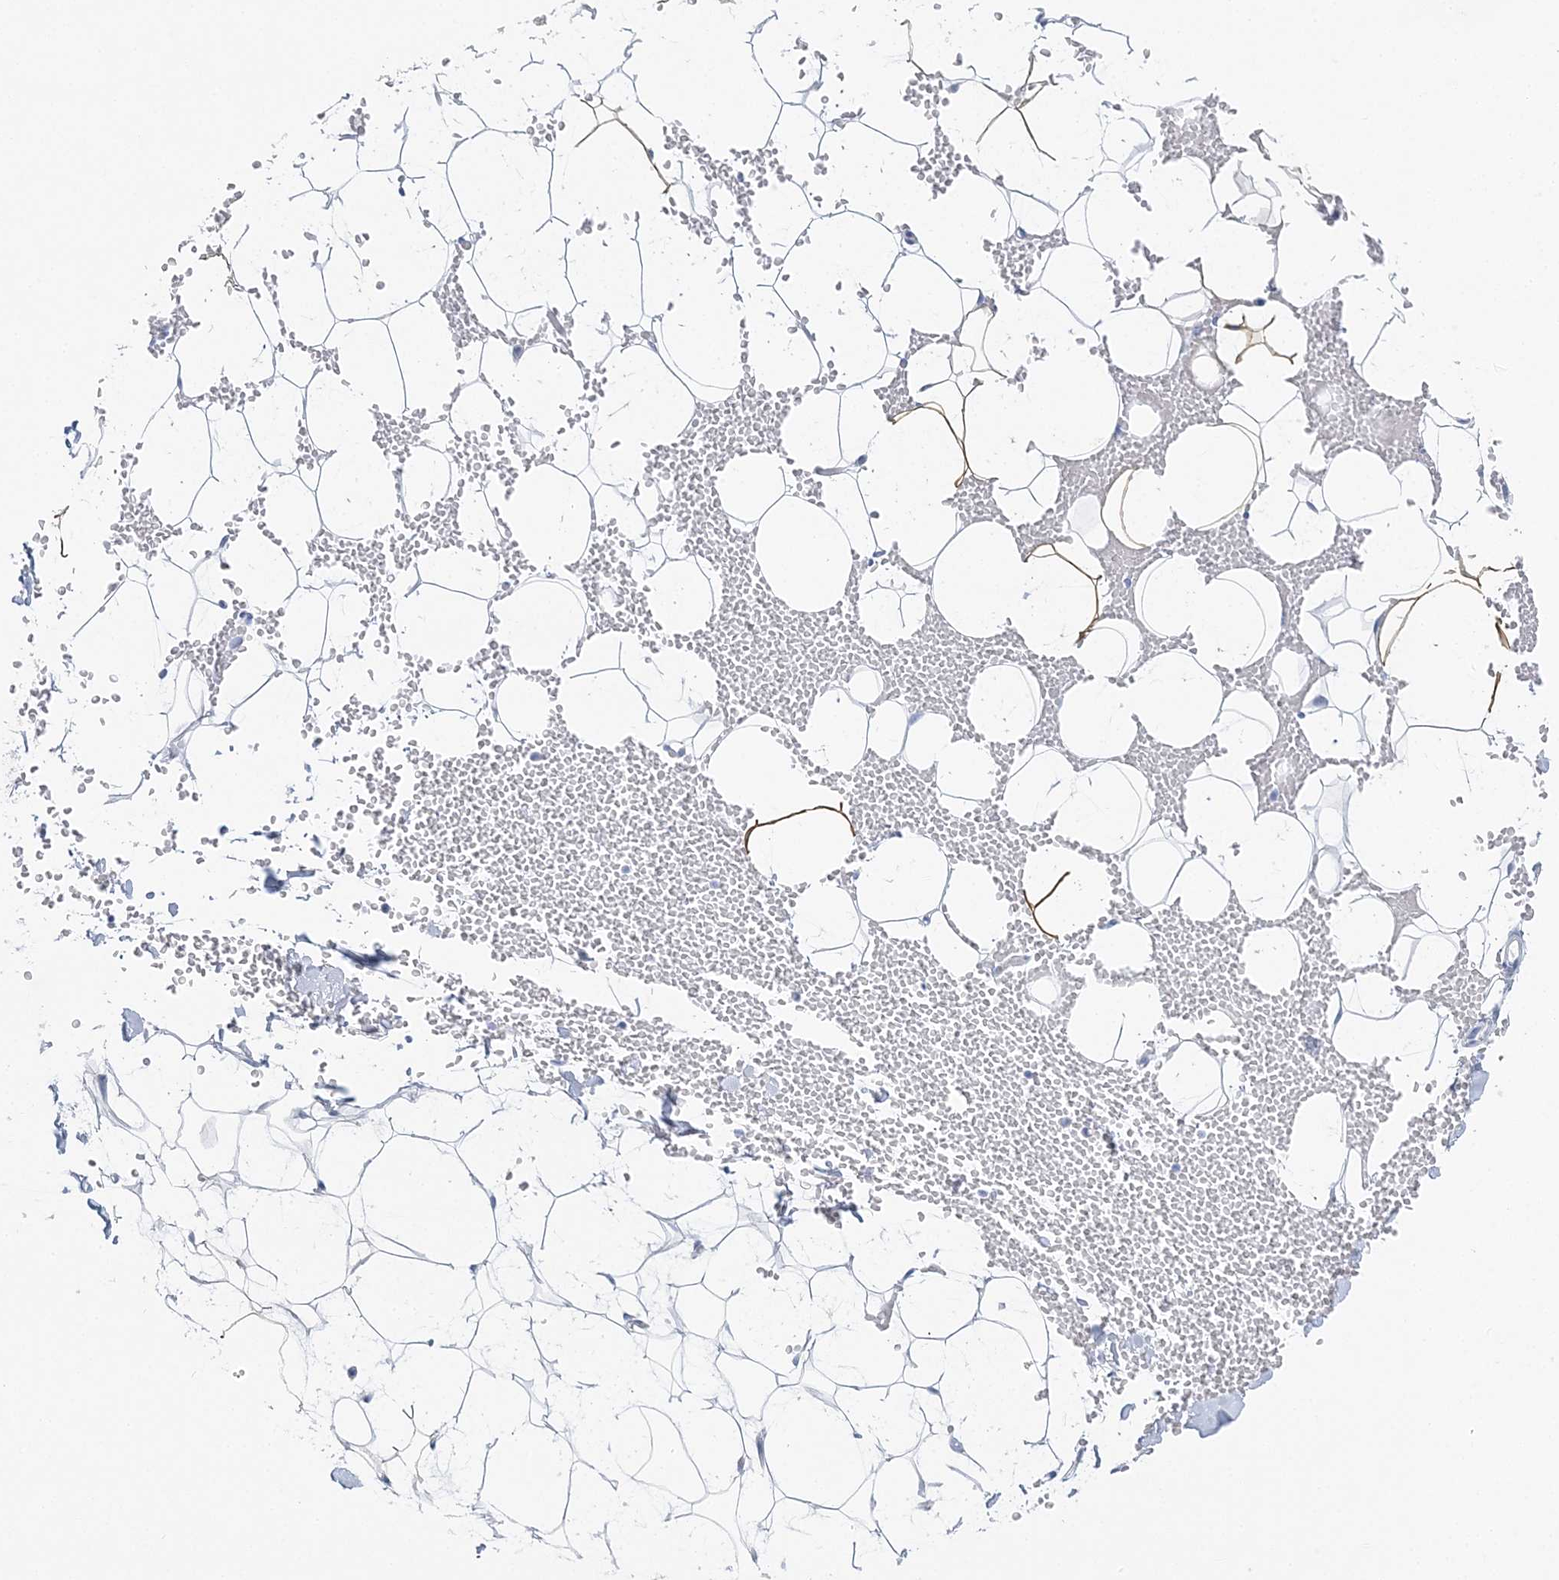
{"staining": {"intensity": "negative", "quantity": "none", "location": "none"}, "tissue": "adipose tissue", "cell_type": "Adipocytes", "image_type": "normal", "snomed": [{"axis": "morphology", "description": "Normal tissue, NOS"}, {"axis": "topography", "description": "Breast"}], "caption": "Immunohistochemical staining of normal human adipose tissue reveals no significant staining in adipocytes. (DAB immunohistochemistry (IHC), high magnification).", "gene": "SLC5A6", "patient": {"sex": "female", "age": 23}}